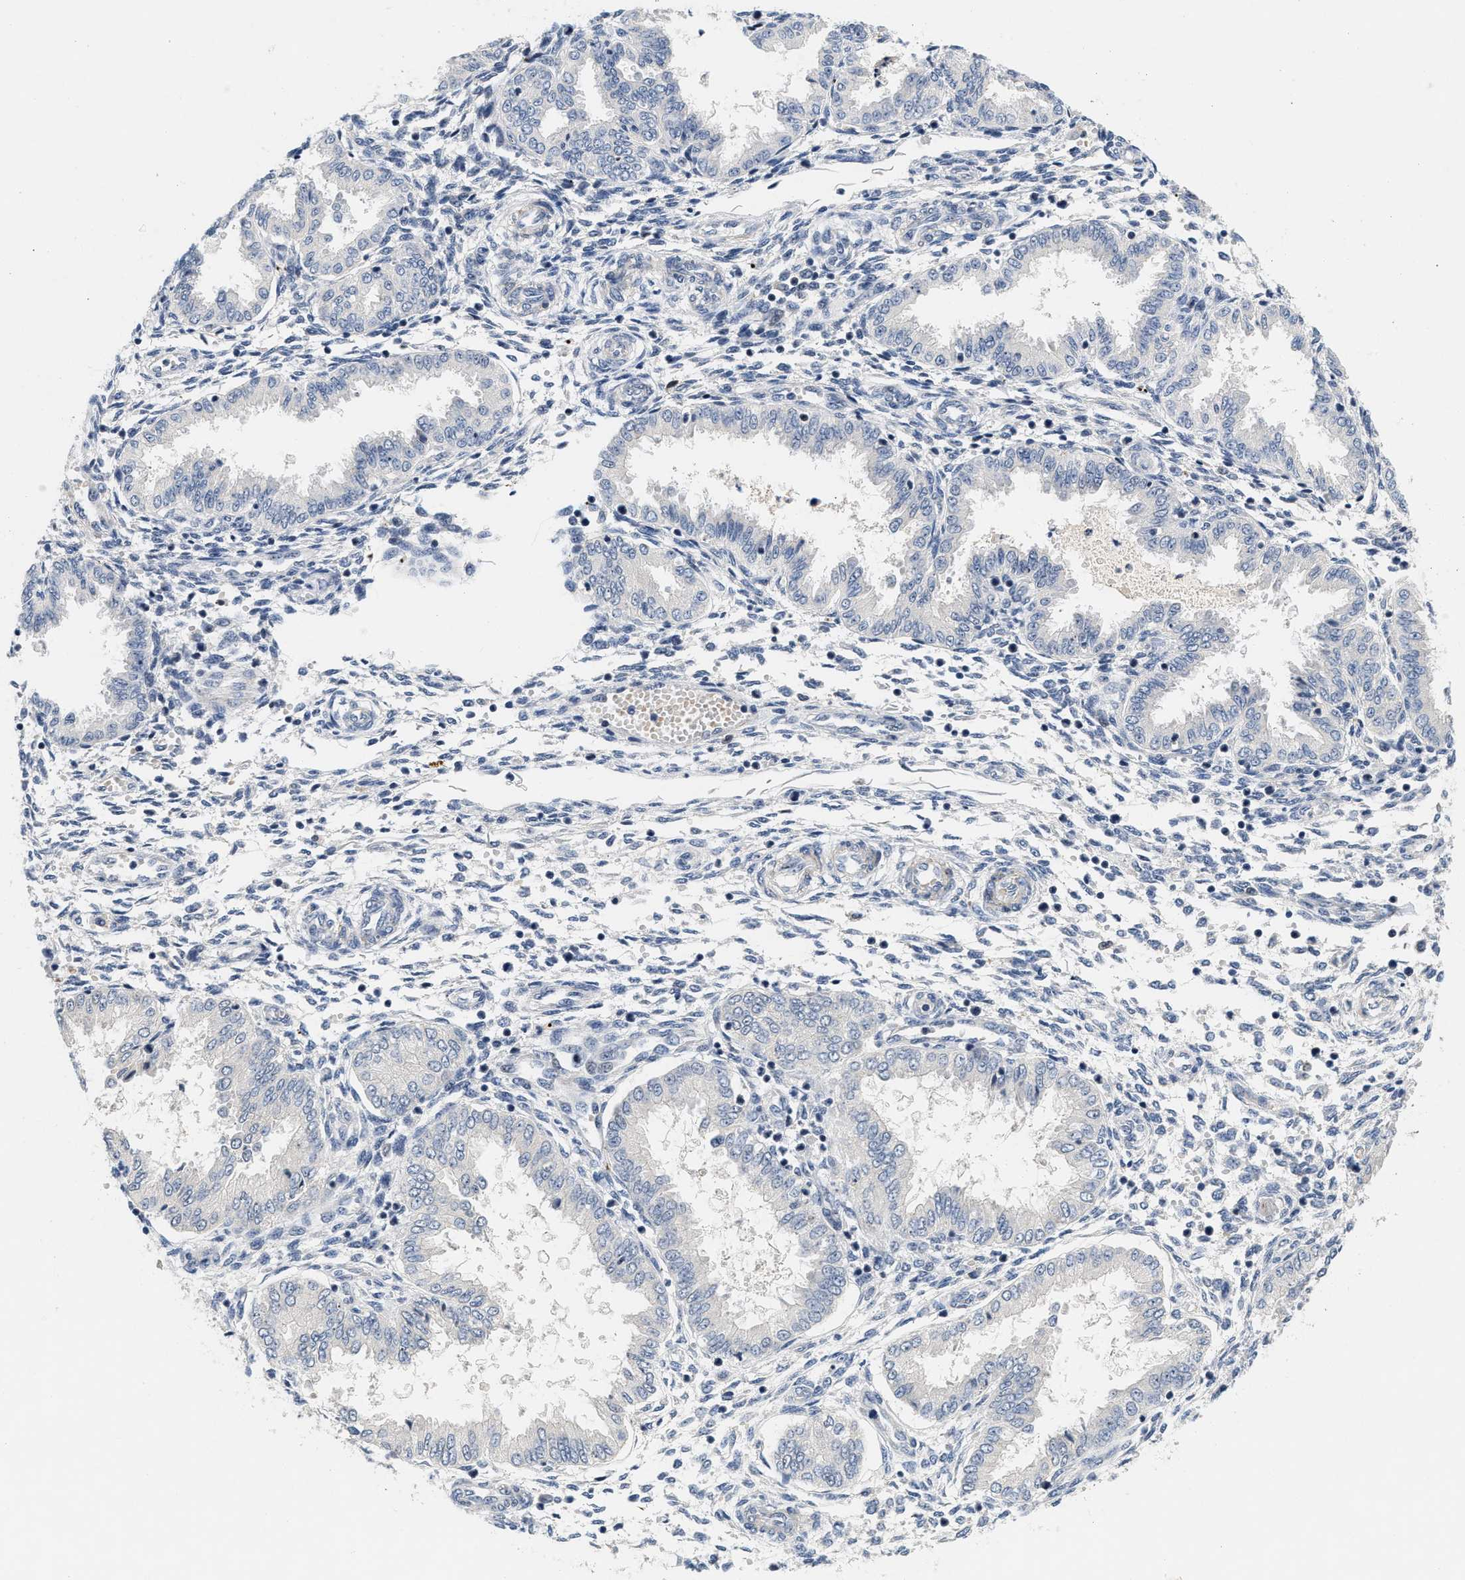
{"staining": {"intensity": "negative", "quantity": "none", "location": "none"}, "tissue": "endometrium", "cell_type": "Cells in endometrial stroma", "image_type": "normal", "snomed": [{"axis": "morphology", "description": "Normal tissue, NOS"}, {"axis": "topography", "description": "Endometrium"}], "caption": "This micrograph is of normal endometrium stained with immunohistochemistry to label a protein in brown with the nuclei are counter-stained blue. There is no positivity in cells in endometrial stroma.", "gene": "VIP", "patient": {"sex": "female", "age": 33}}